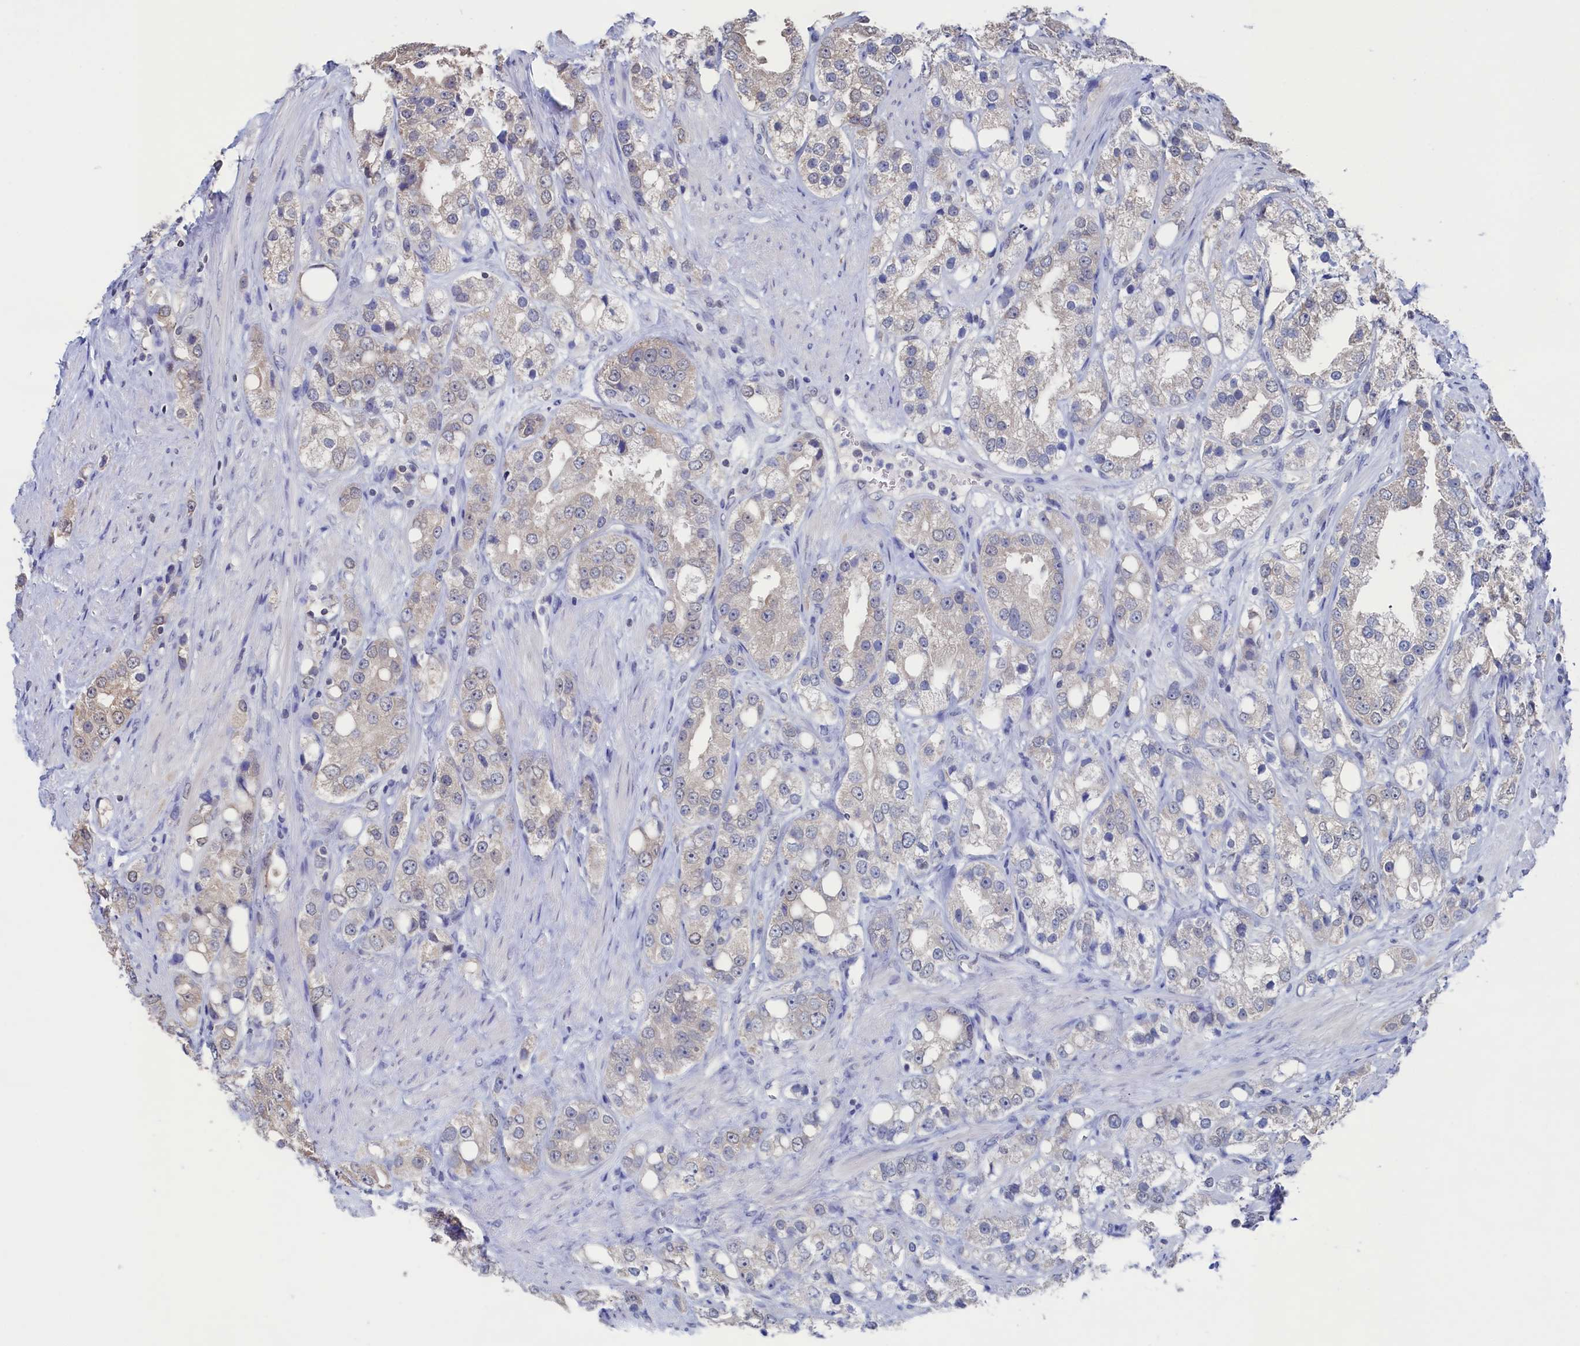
{"staining": {"intensity": "negative", "quantity": "none", "location": "none"}, "tissue": "prostate cancer", "cell_type": "Tumor cells", "image_type": "cancer", "snomed": [{"axis": "morphology", "description": "Adenocarcinoma, NOS"}, {"axis": "topography", "description": "Prostate"}], "caption": "Immunohistochemistry photomicrograph of prostate cancer (adenocarcinoma) stained for a protein (brown), which displays no expression in tumor cells. (DAB IHC visualized using brightfield microscopy, high magnification).", "gene": "C11orf54", "patient": {"sex": "male", "age": 79}}